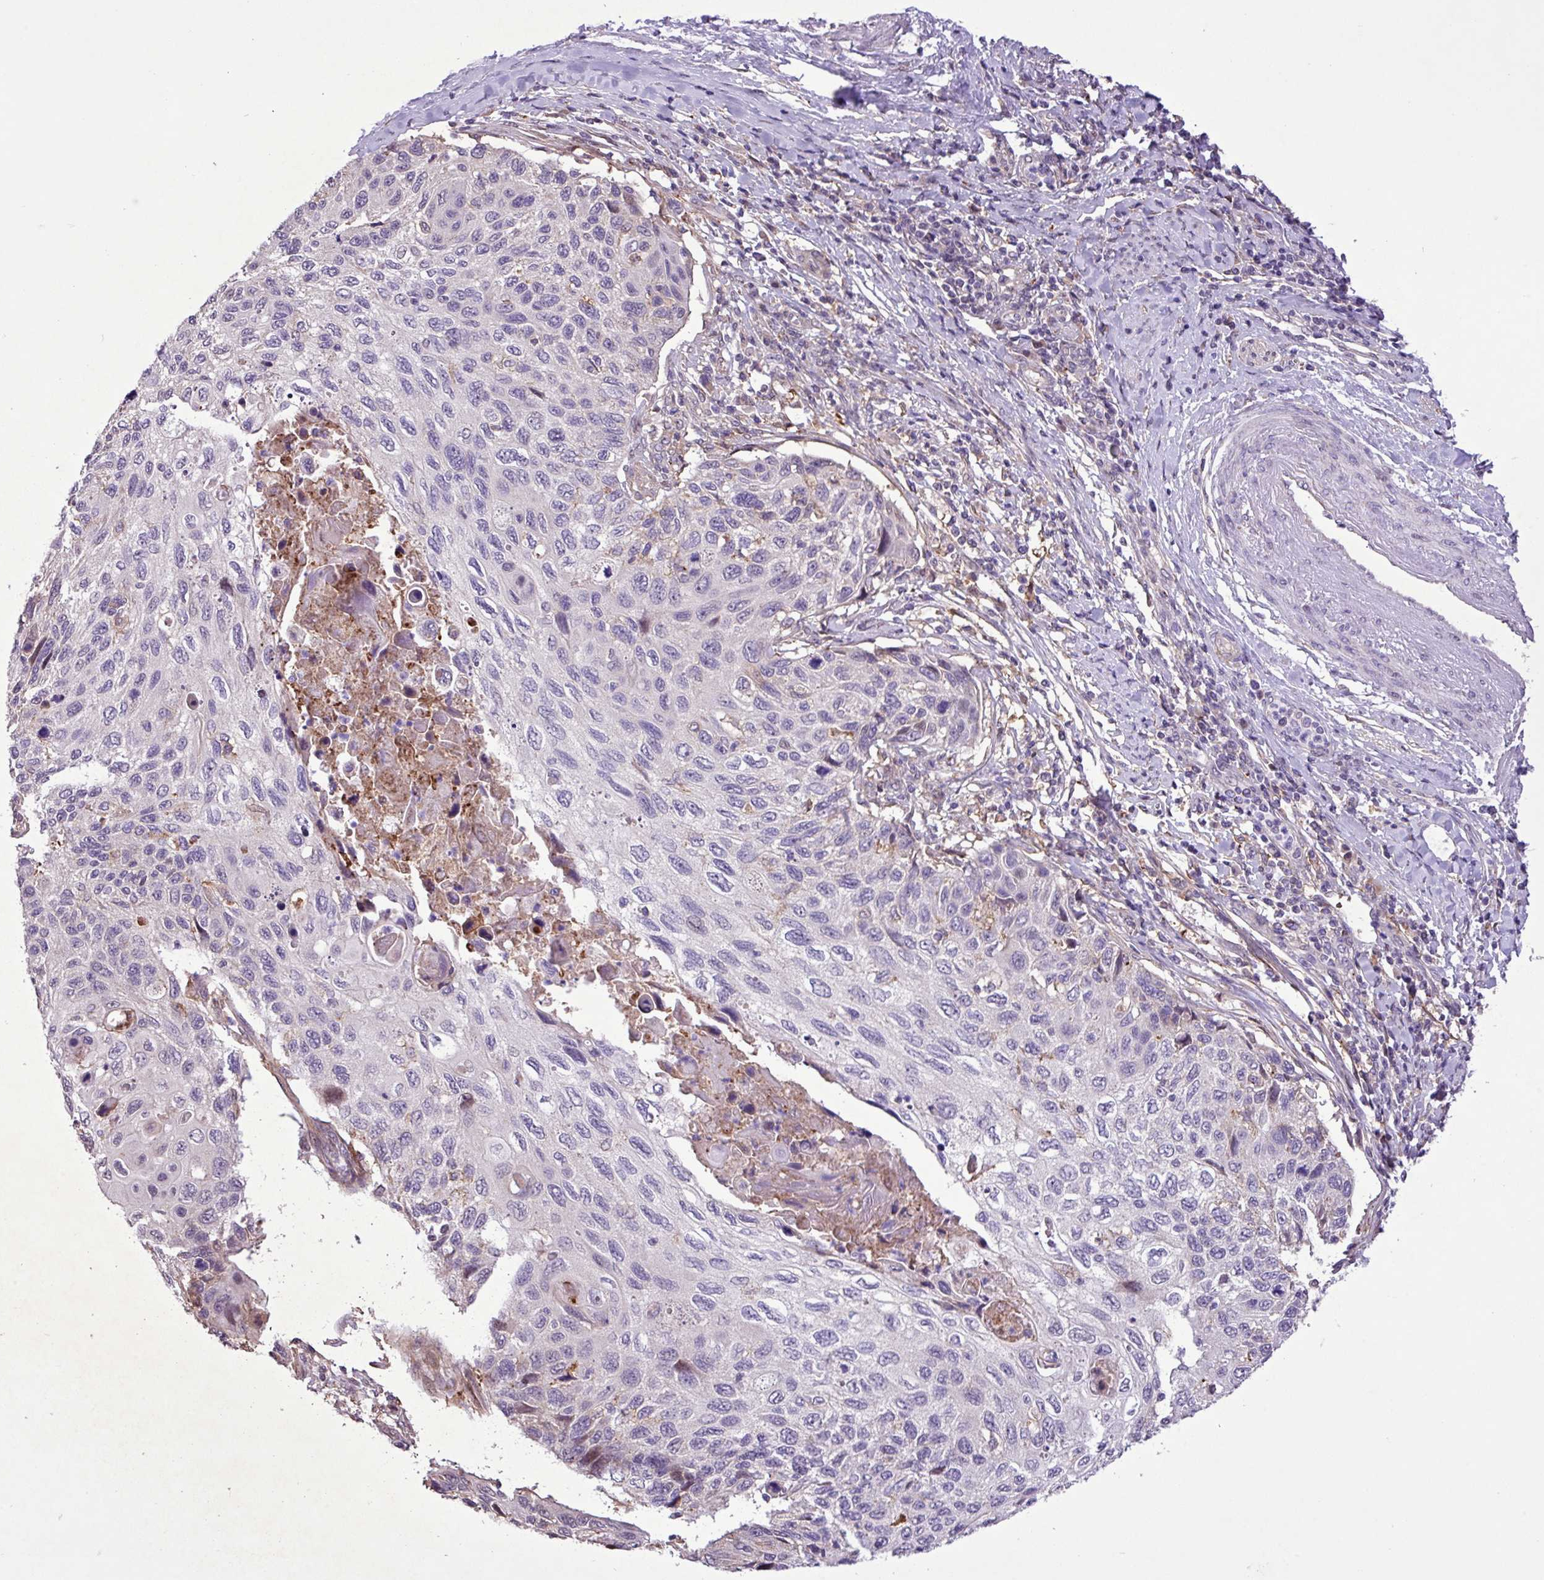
{"staining": {"intensity": "negative", "quantity": "none", "location": "none"}, "tissue": "cervical cancer", "cell_type": "Tumor cells", "image_type": "cancer", "snomed": [{"axis": "morphology", "description": "Squamous cell carcinoma, NOS"}, {"axis": "topography", "description": "Cervix"}], "caption": "Immunohistochemistry (IHC) of cervical cancer shows no staining in tumor cells.", "gene": "RPP25L", "patient": {"sex": "female", "age": 70}}